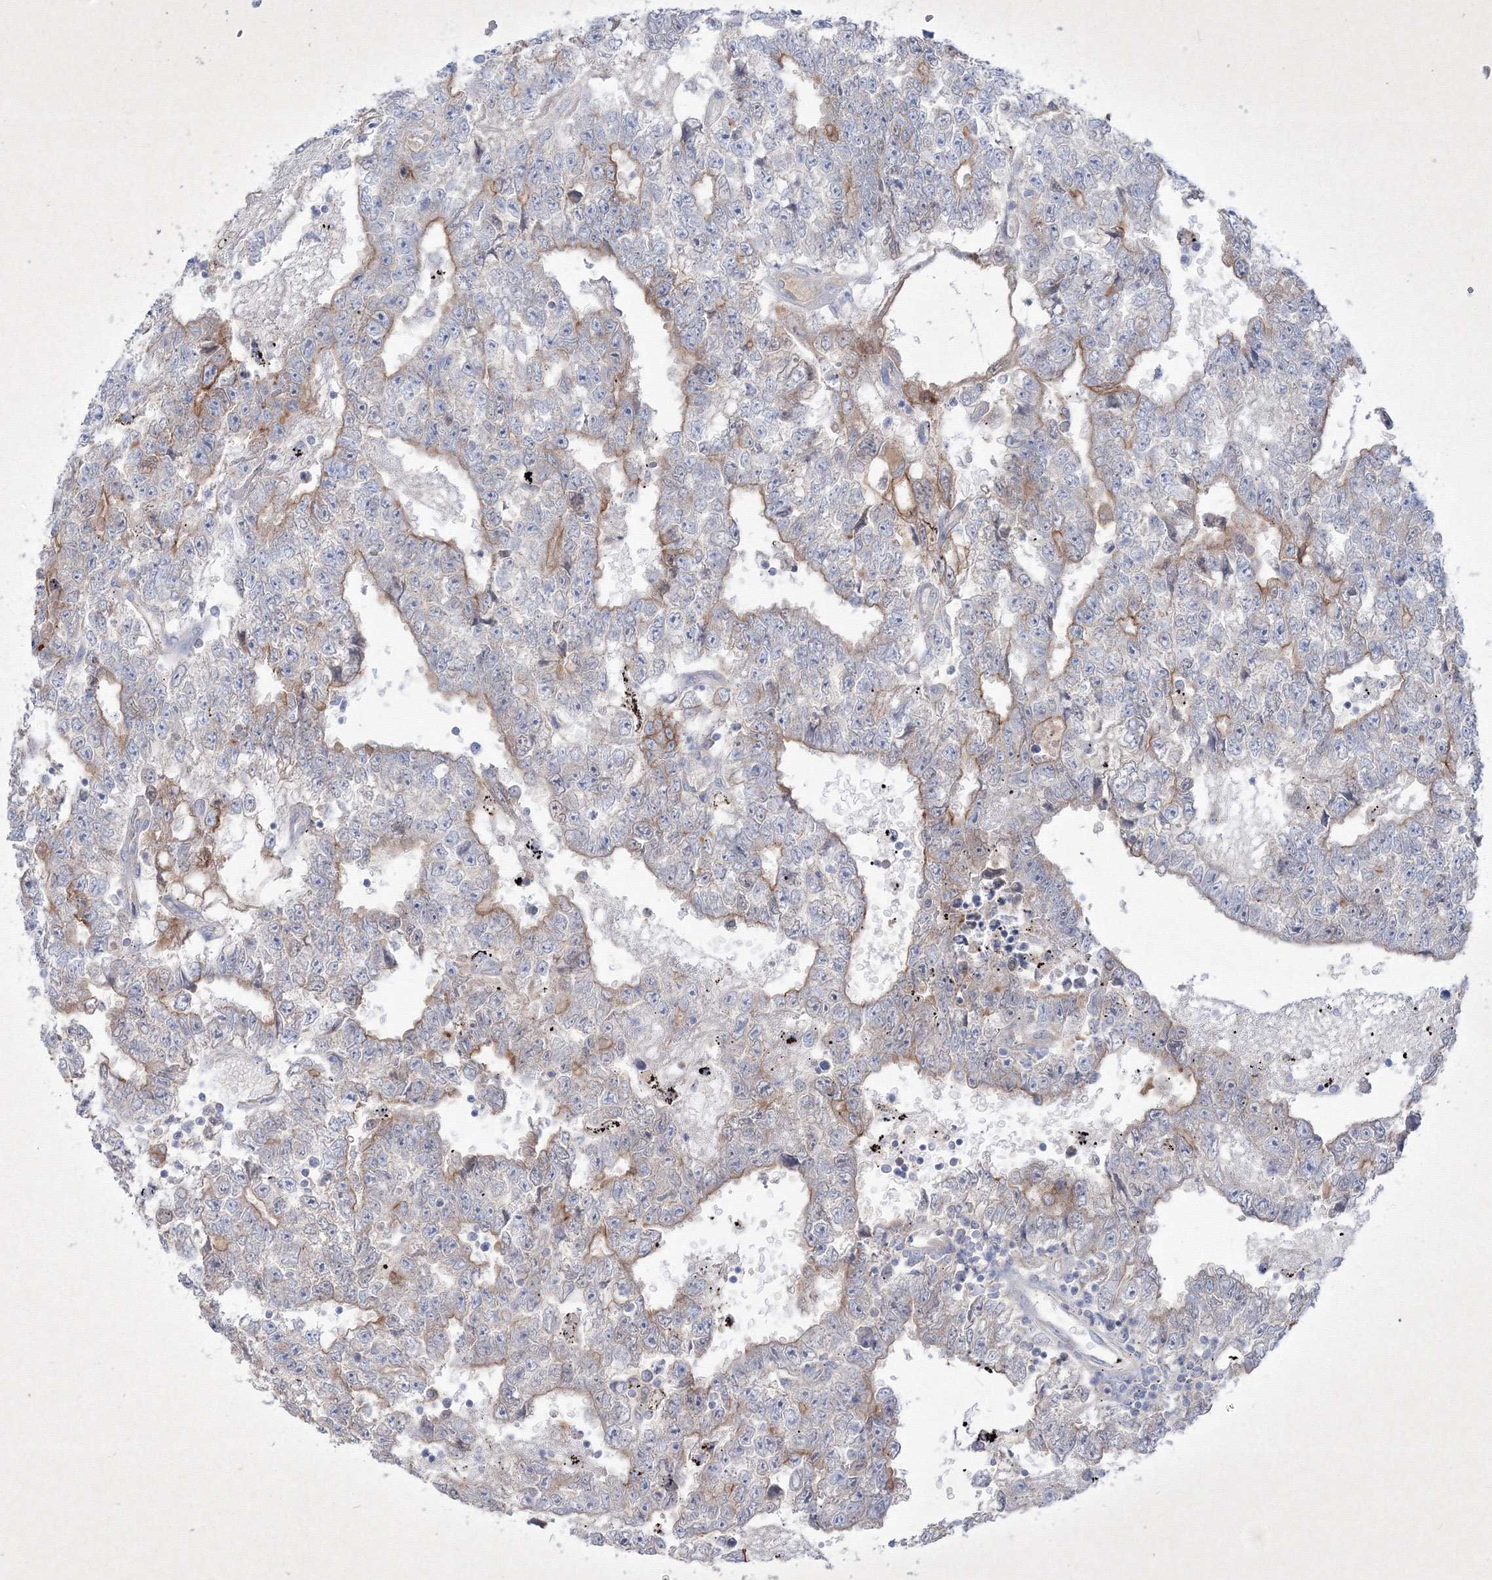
{"staining": {"intensity": "moderate", "quantity": "<25%", "location": "cytoplasmic/membranous"}, "tissue": "testis cancer", "cell_type": "Tumor cells", "image_type": "cancer", "snomed": [{"axis": "morphology", "description": "Carcinoma, Embryonal, NOS"}, {"axis": "topography", "description": "Testis"}], "caption": "Testis cancer (embryonal carcinoma) tissue shows moderate cytoplasmic/membranous expression in approximately <25% of tumor cells", "gene": "TMEM139", "patient": {"sex": "male", "age": 25}}